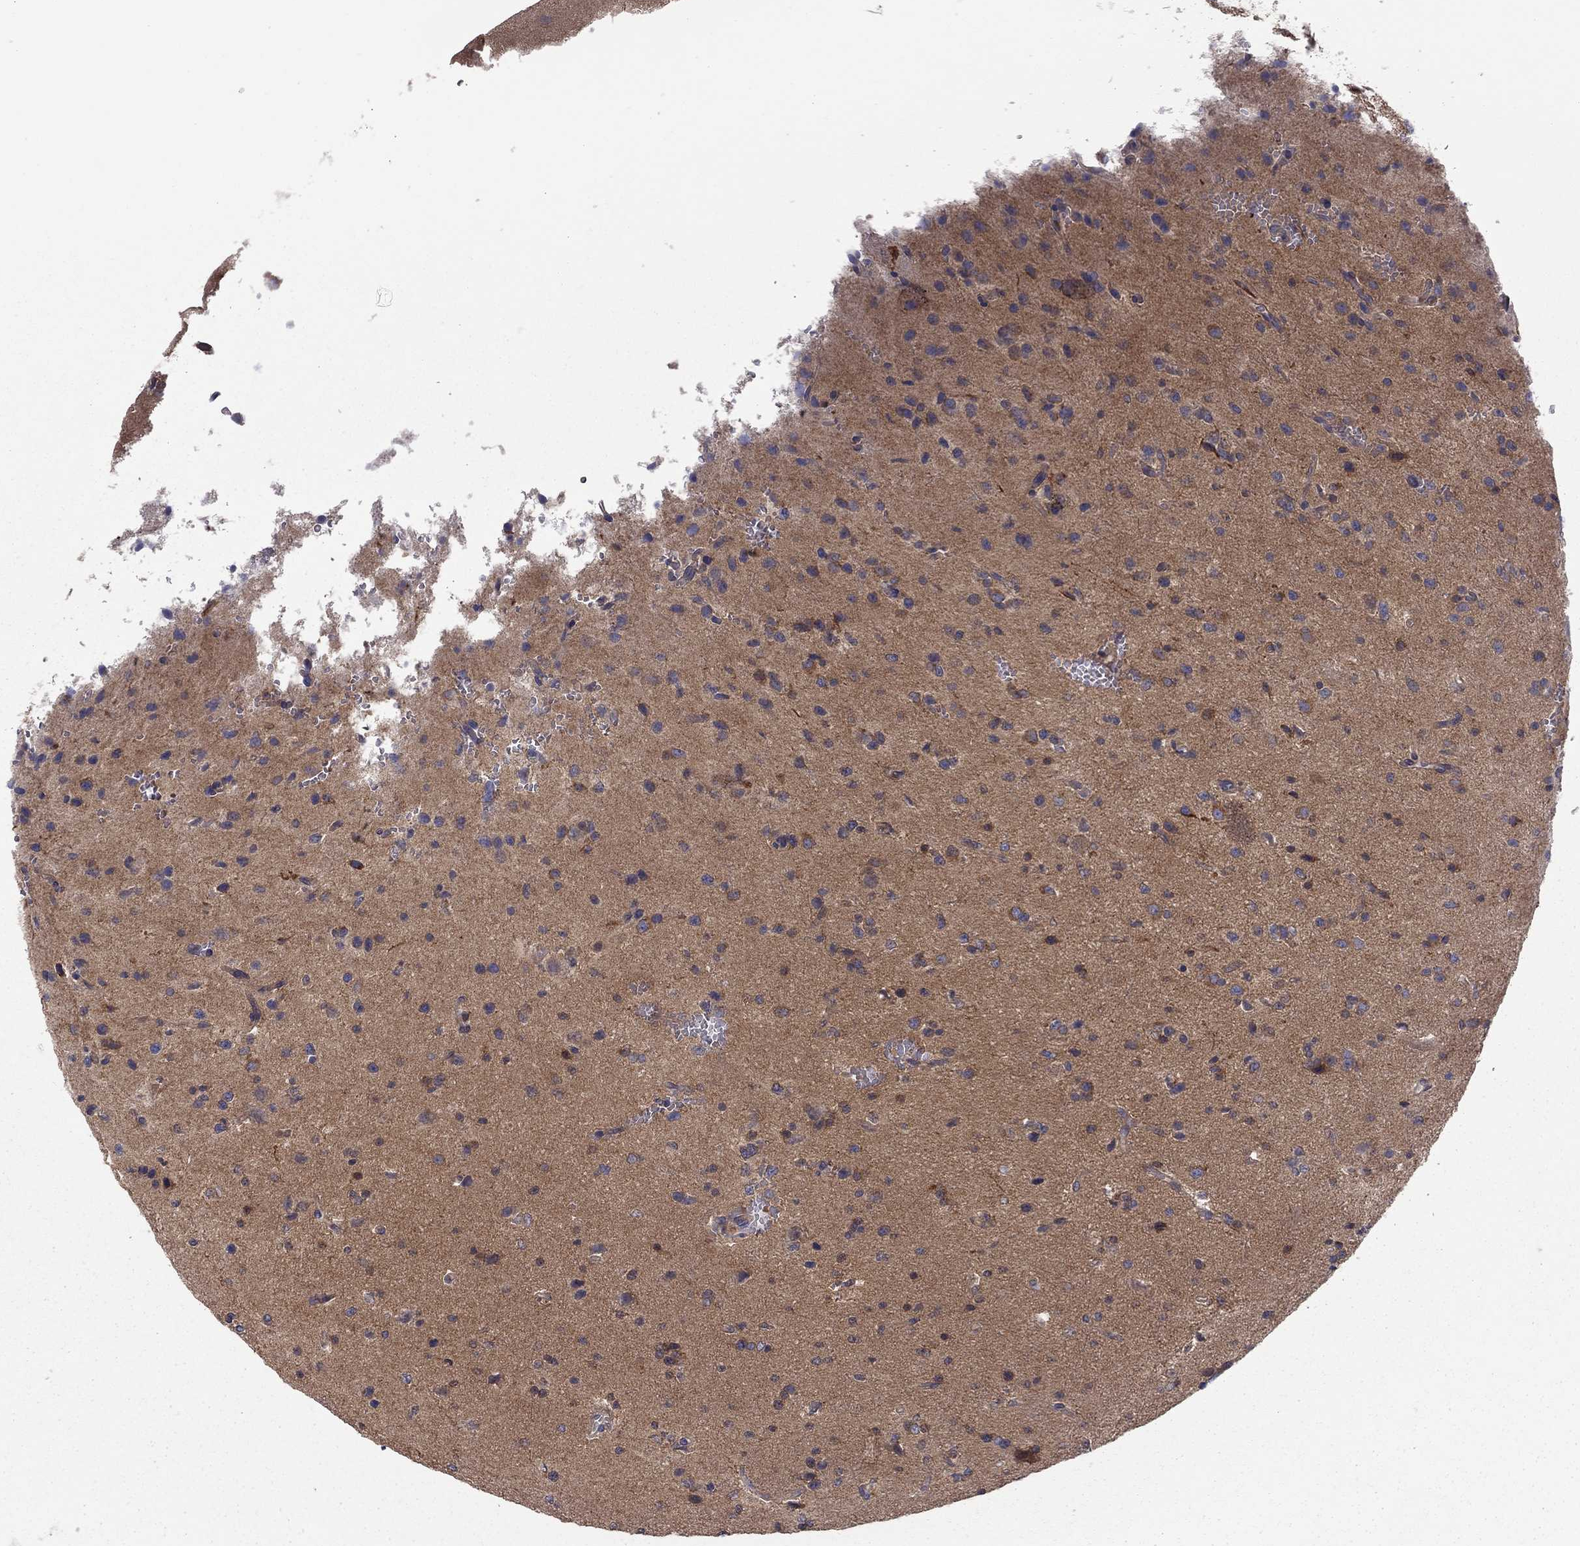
{"staining": {"intensity": "moderate", "quantity": "<25%", "location": "cytoplasmic/membranous"}, "tissue": "glioma", "cell_type": "Tumor cells", "image_type": "cancer", "snomed": [{"axis": "morphology", "description": "Glioma, malignant, Low grade"}, {"axis": "topography", "description": "Brain"}], "caption": "This is an image of immunohistochemistry staining of glioma, which shows moderate staining in the cytoplasmic/membranous of tumor cells.", "gene": "RNF123", "patient": {"sex": "male", "age": 41}}